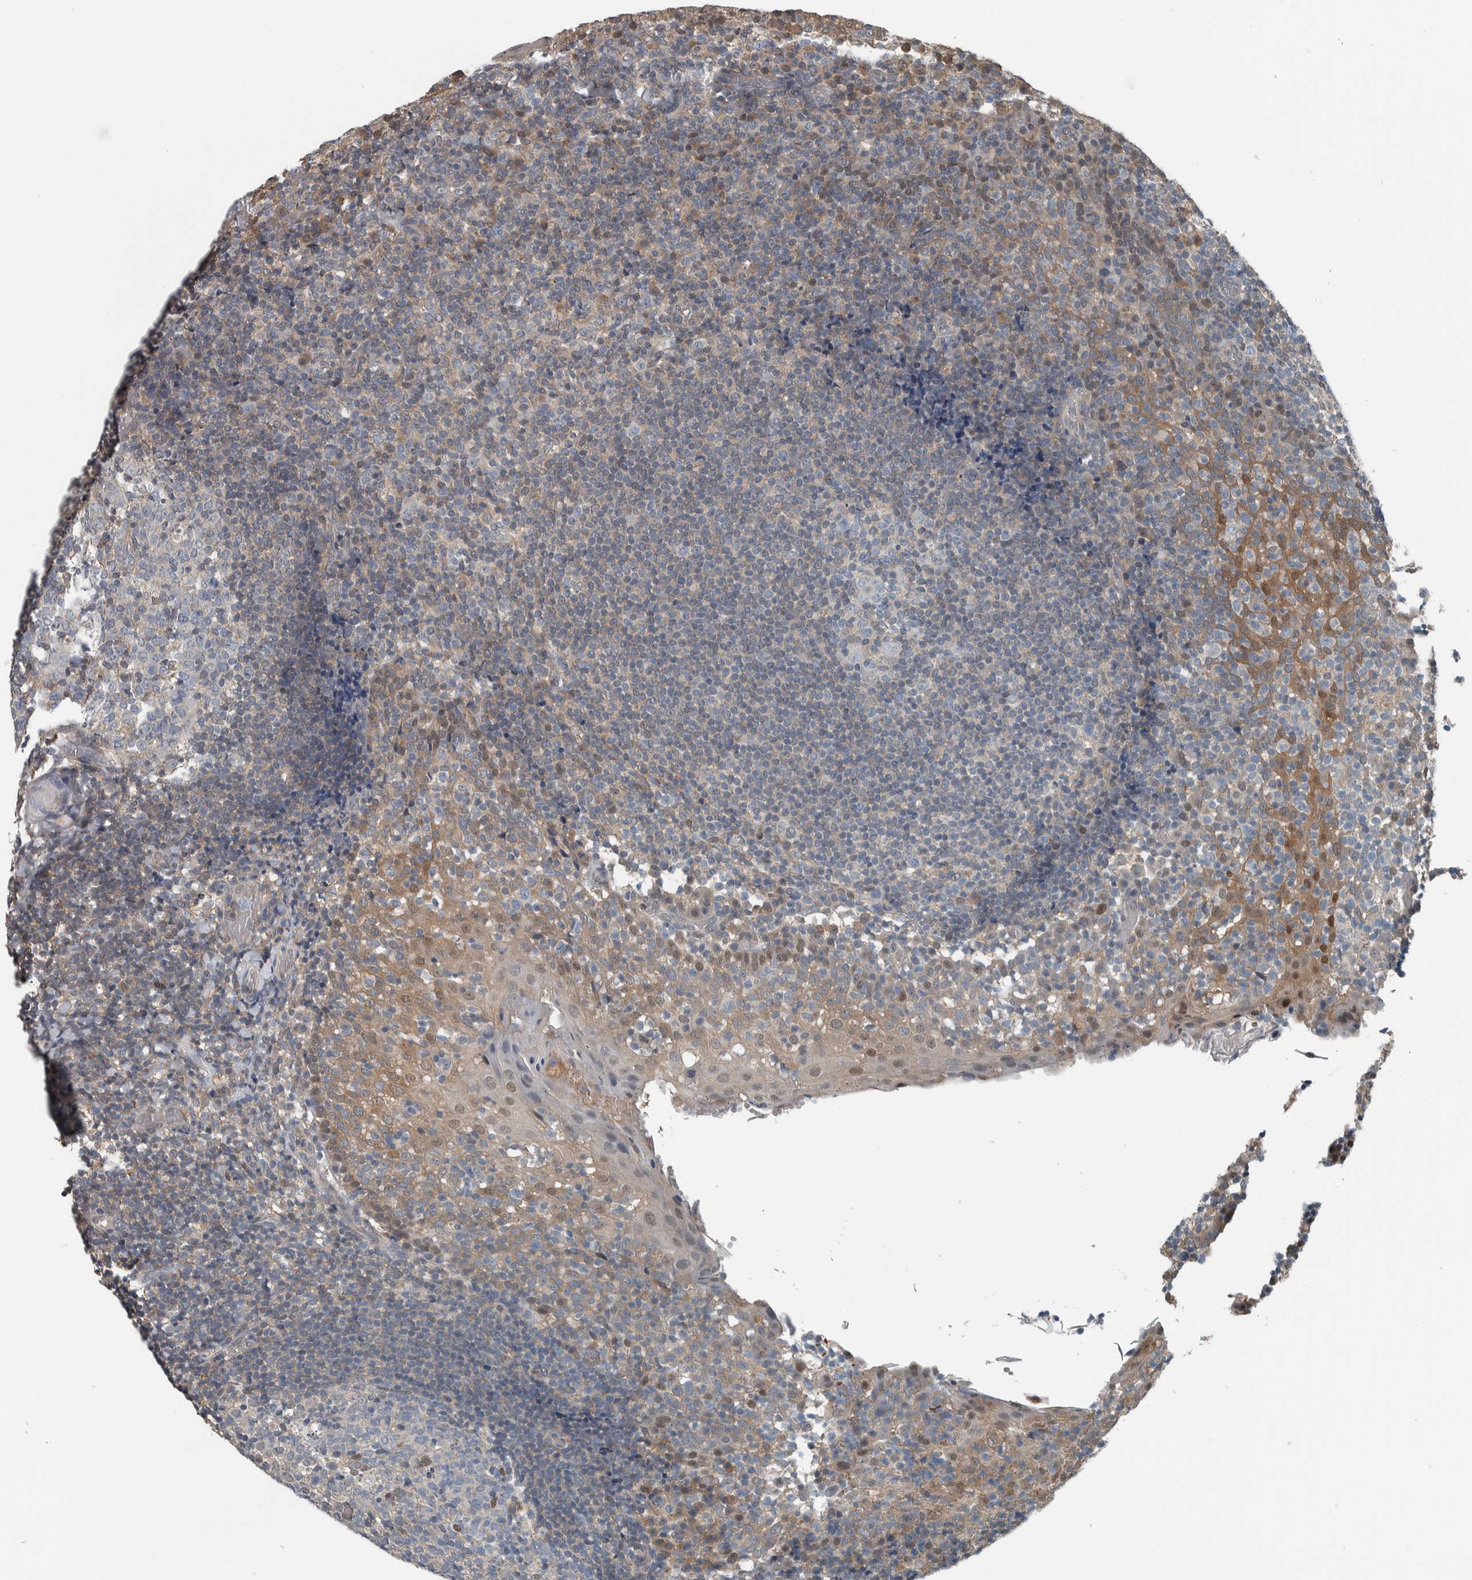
{"staining": {"intensity": "weak", "quantity": "<25%", "location": "nuclear"}, "tissue": "tonsil", "cell_type": "Germinal center cells", "image_type": "normal", "snomed": [{"axis": "morphology", "description": "Normal tissue, NOS"}, {"axis": "topography", "description": "Tonsil"}], "caption": "Immunohistochemistry of unremarkable human tonsil displays no expression in germinal center cells.", "gene": "ALAD", "patient": {"sex": "female", "age": 19}}